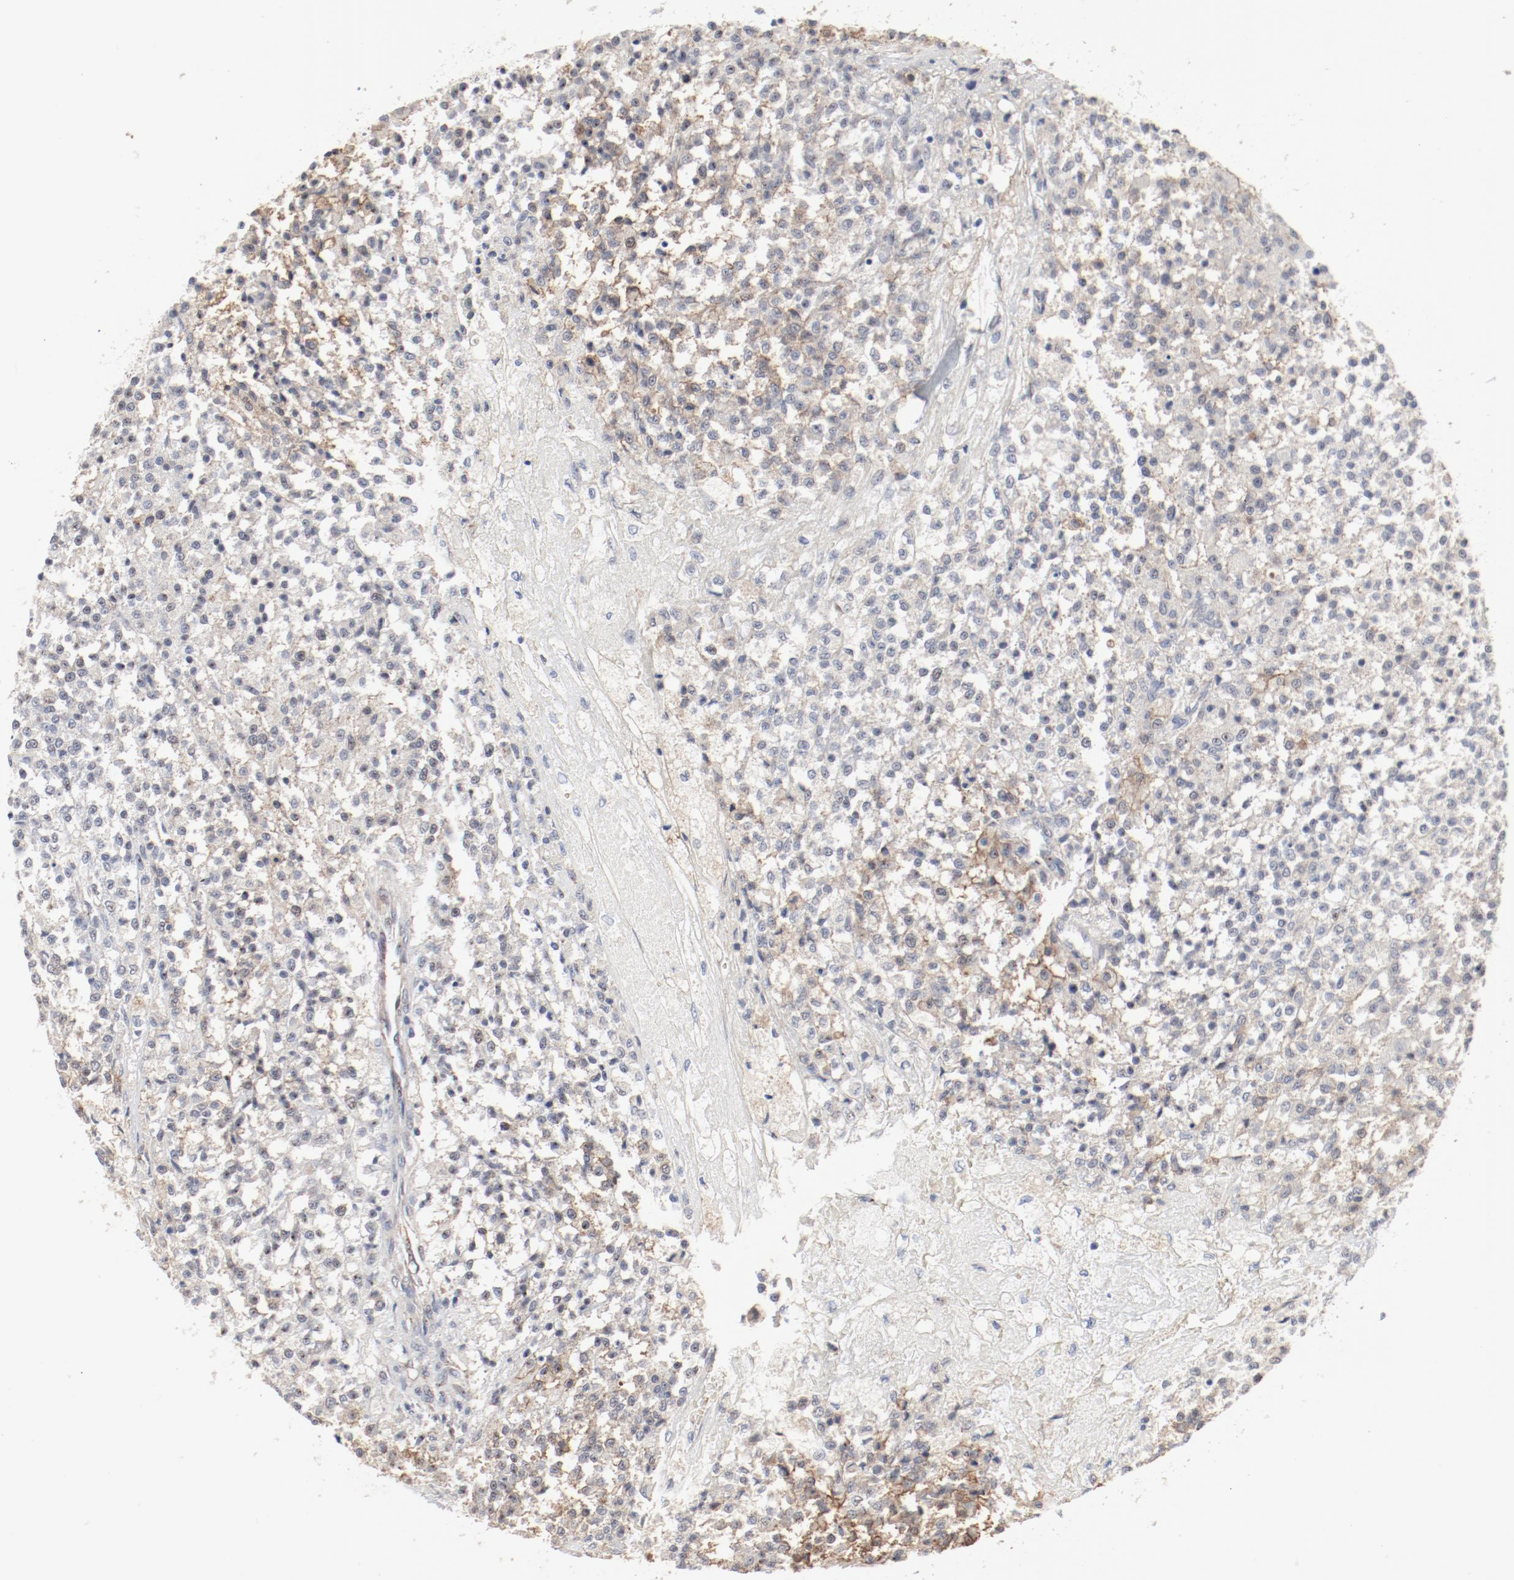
{"staining": {"intensity": "moderate", "quantity": "<25%", "location": "cytoplasmic/membranous"}, "tissue": "testis cancer", "cell_type": "Tumor cells", "image_type": "cancer", "snomed": [{"axis": "morphology", "description": "Seminoma, NOS"}, {"axis": "topography", "description": "Testis"}], "caption": "IHC (DAB (3,3'-diaminobenzidine)) staining of seminoma (testis) exhibits moderate cytoplasmic/membranous protein staining in approximately <25% of tumor cells.", "gene": "CDK1", "patient": {"sex": "male", "age": 59}}